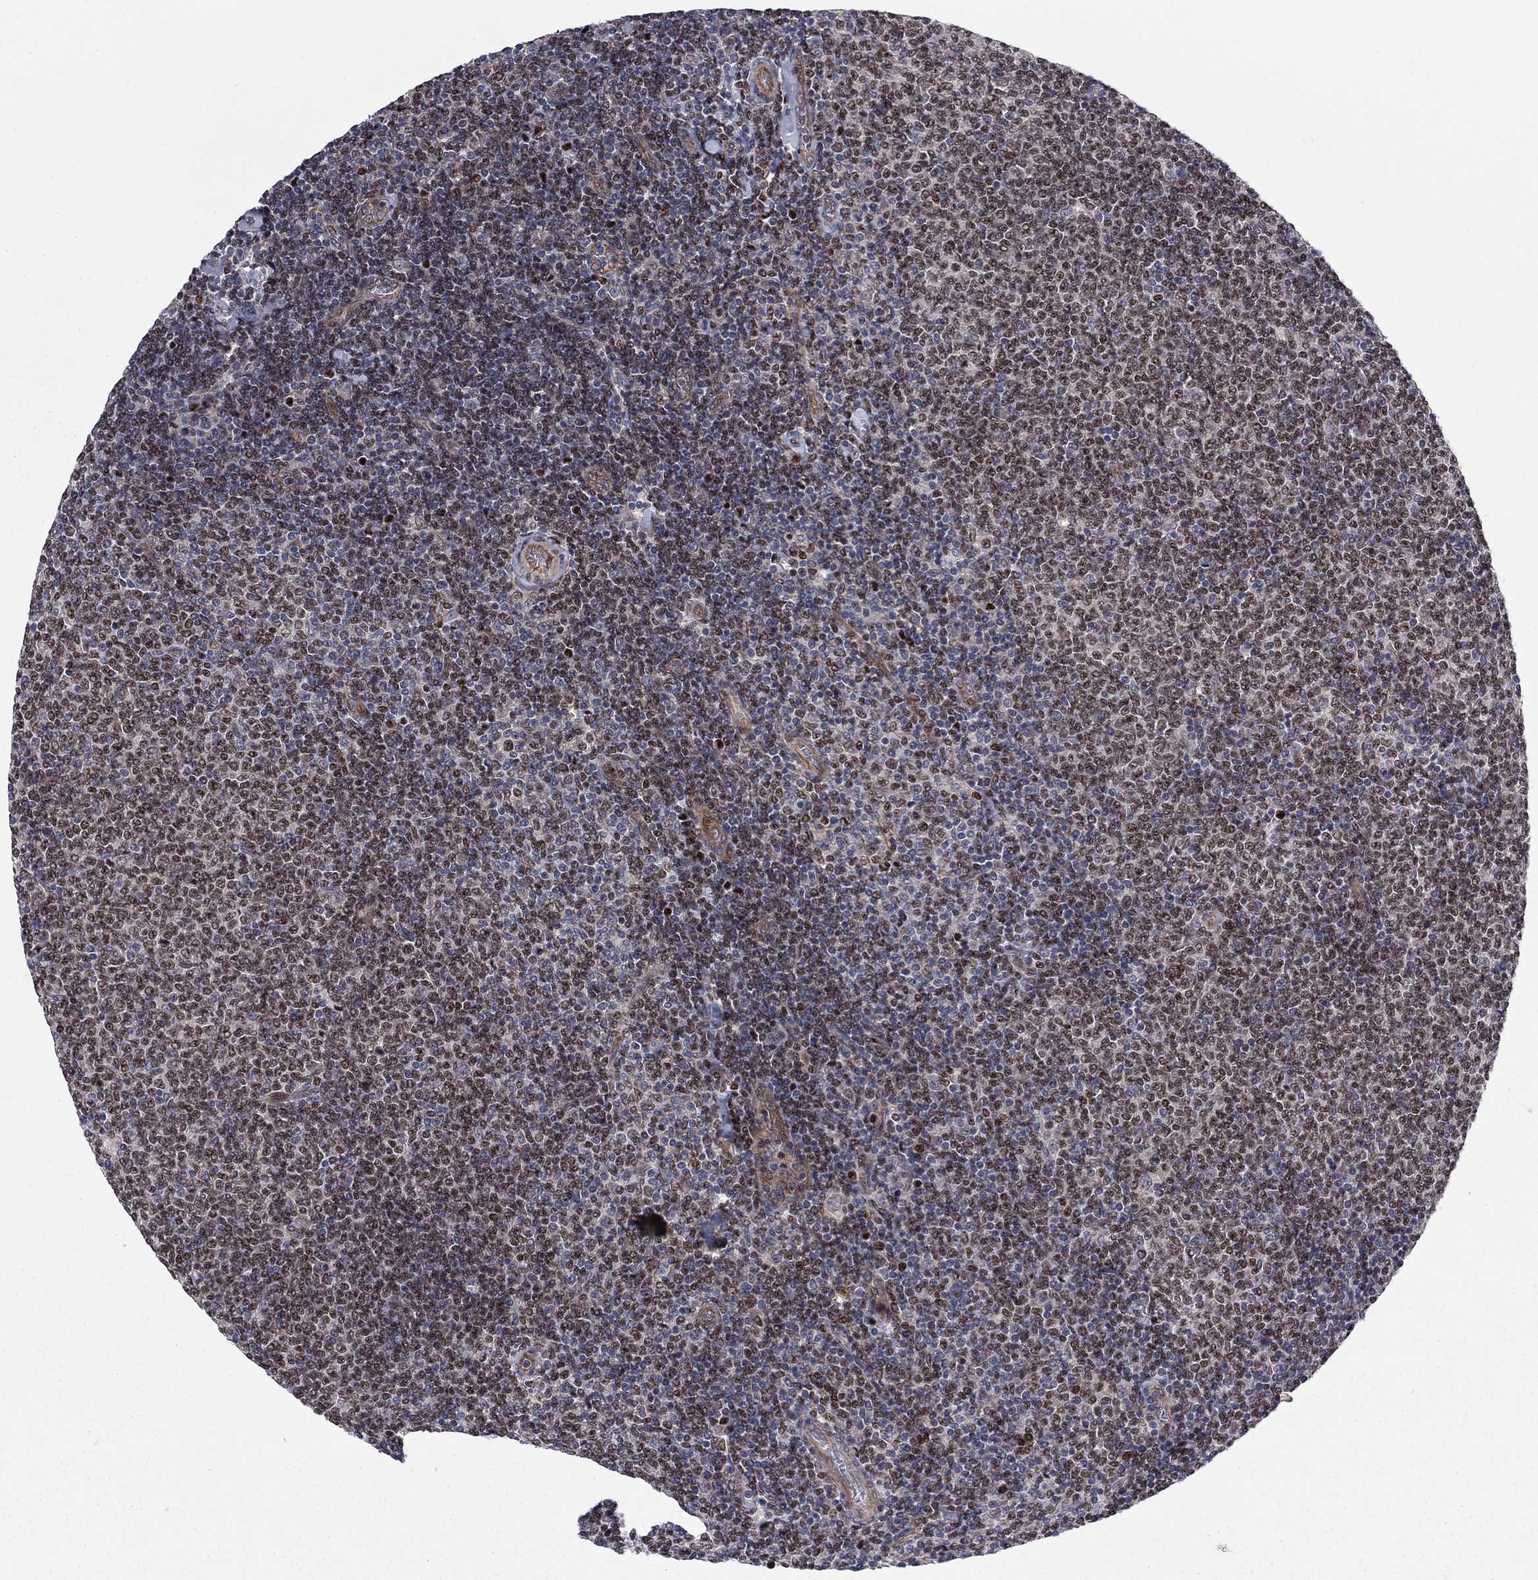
{"staining": {"intensity": "weak", "quantity": ">75%", "location": "nuclear"}, "tissue": "lymphoma", "cell_type": "Tumor cells", "image_type": "cancer", "snomed": [{"axis": "morphology", "description": "Malignant lymphoma, non-Hodgkin's type, Low grade"}, {"axis": "topography", "description": "Lymph node"}], "caption": "The histopathology image demonstrates staining of lymphoma, revealing weak nuclear protein staining (brown color) within tumor cells. The staining was performed using DAB (3,3'-diaminobenzidine), with brown indicating positive protein expression. Nuclei are stained blue with hematoxylin.", "gene": "BCL11A", "patient": {"sex": "male", "age": 52}}